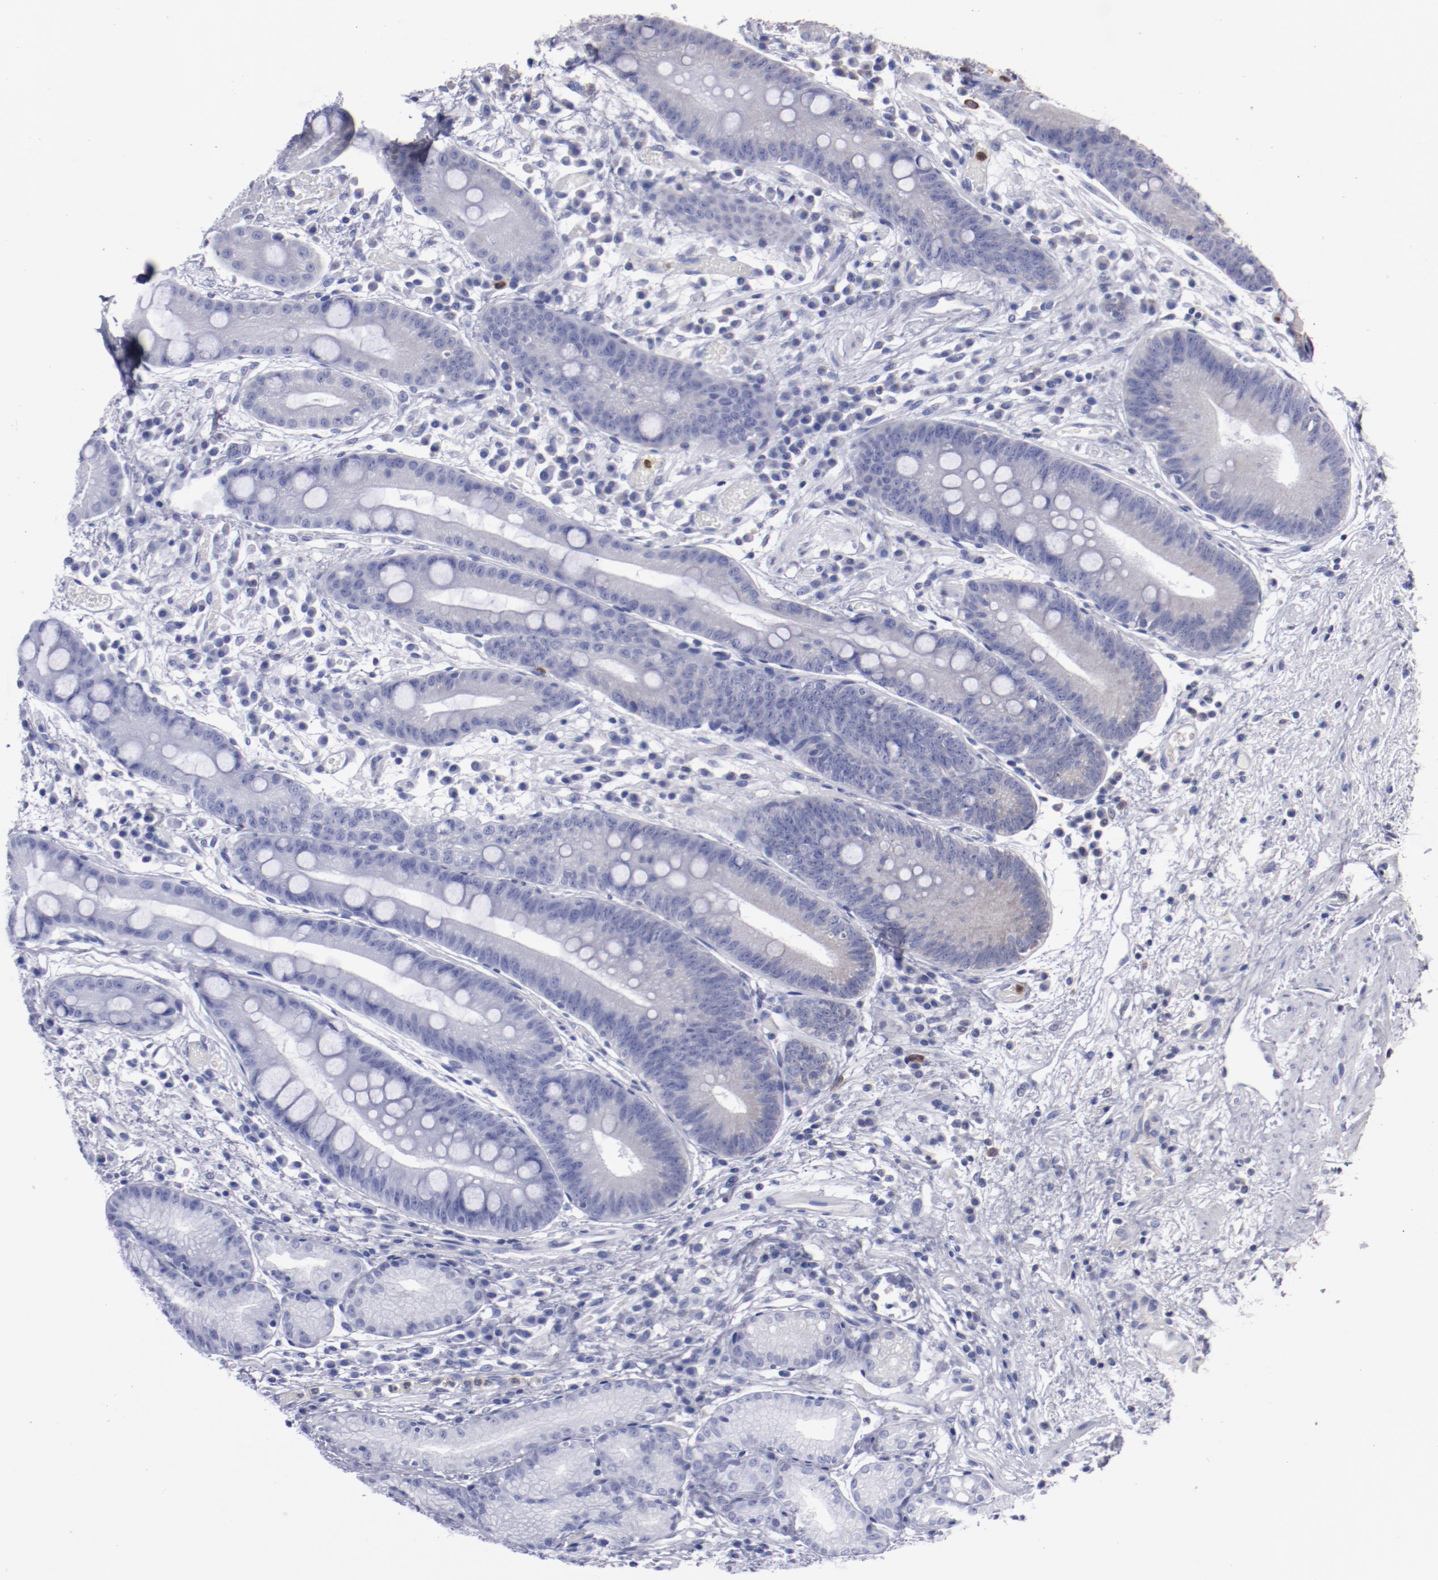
{"staining": {"intensity": "weak", "quantity": ">75%", "location": "cytoplasmic/membranous"}, "tissue": "stomach", "cell_type": "Glandular cells", "image_type": "normal", "snomed": [{"axis": "morphology", "description": "Normal tissue, NOS"}, {"axis": "morphology", "description": "Inflammation, NOS"}, {"axis": "topography", "description": "Stomach, lower"}], "caption": "Immunohistochemistry of unremarkable human stomach exhibits low levels of weak cytoplasmic/membranous expression in approximately >75% of glandular cells.", "gene": "FGR", "patient": {"sex": "male", "age": 59}}